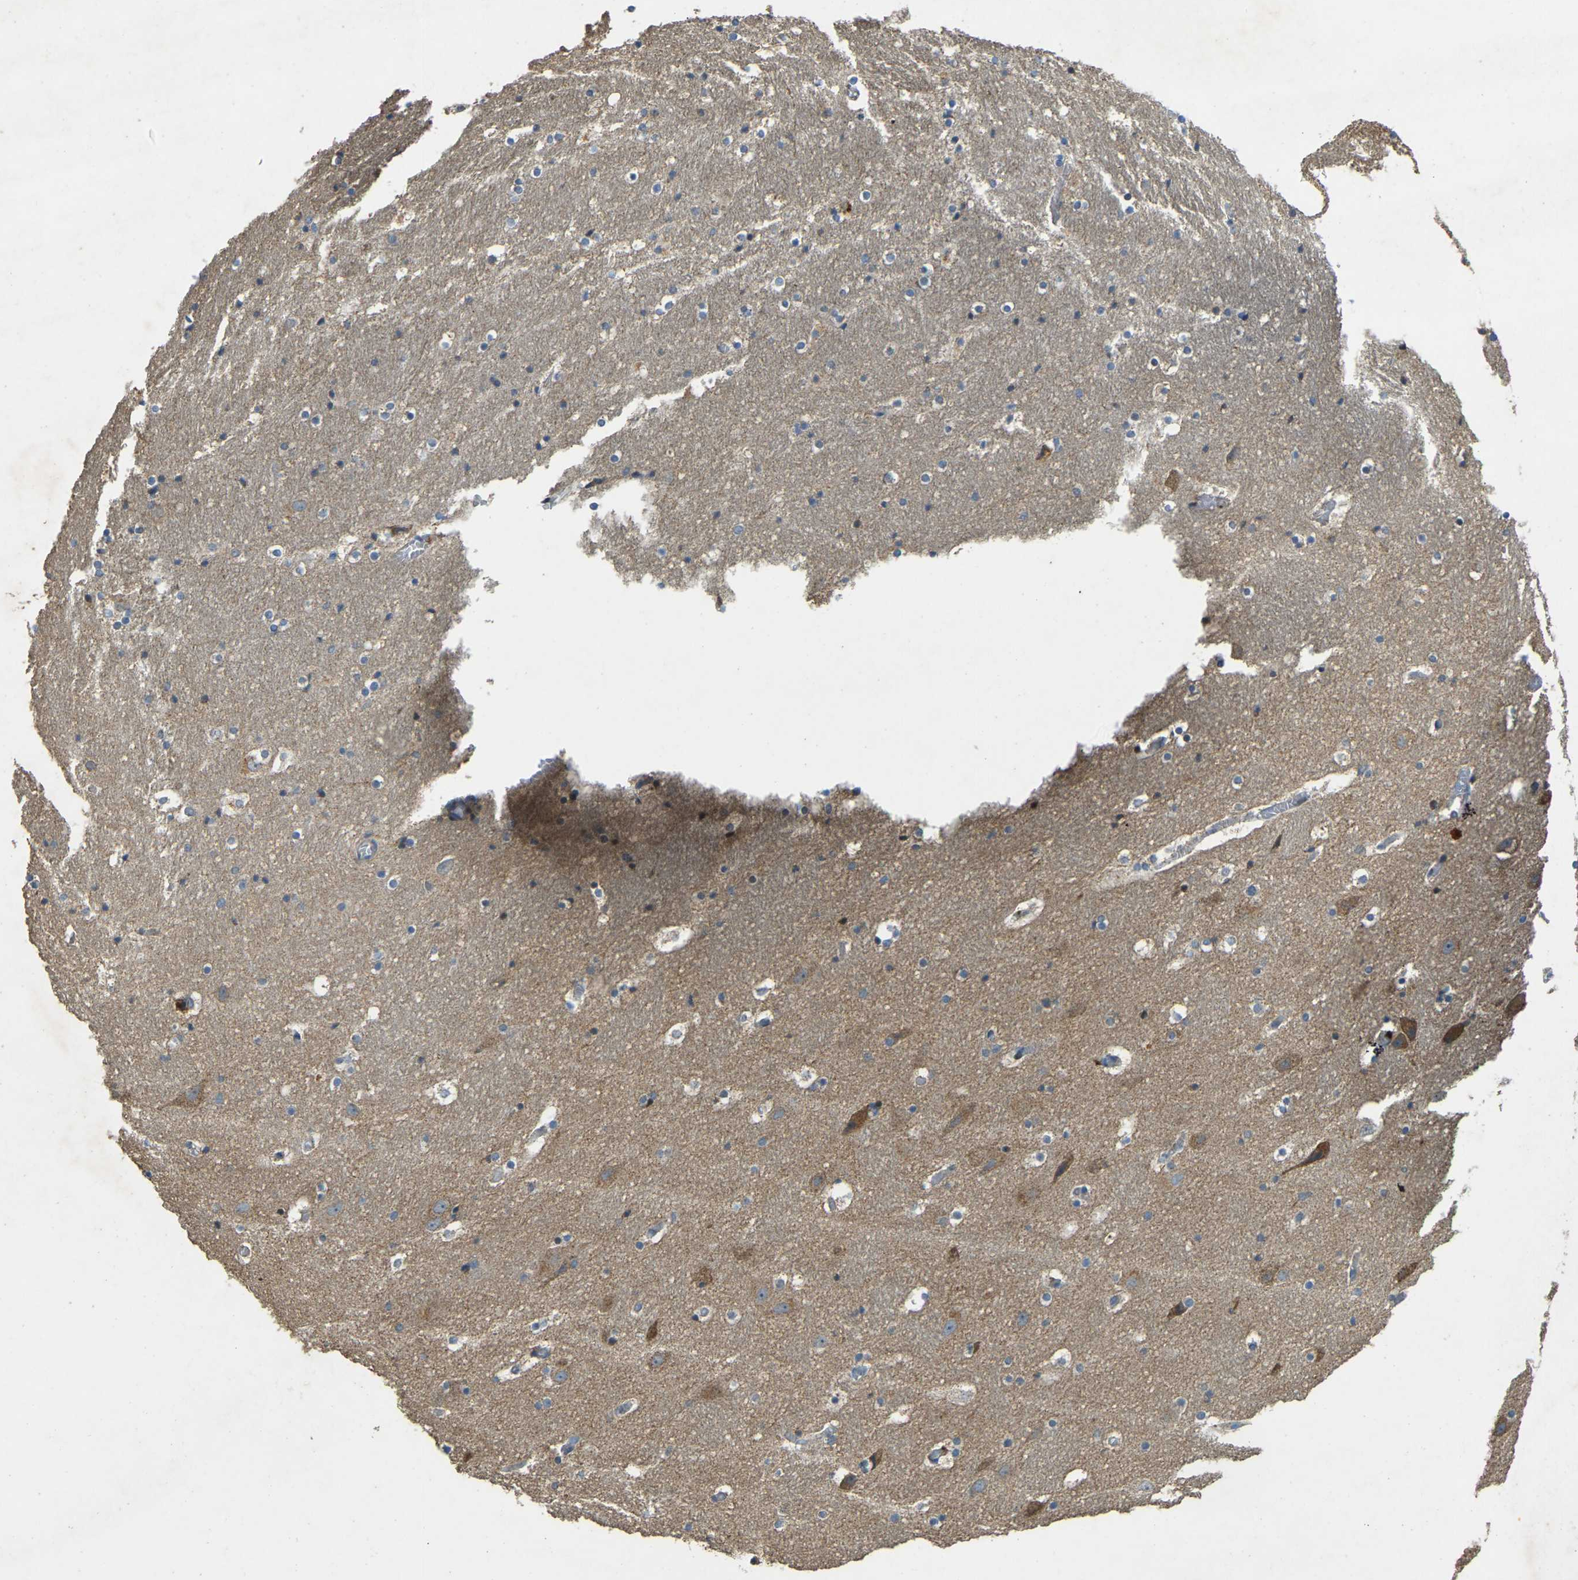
{"staining": {"intensity": "weak", "quantity": "<25%", "location": "cytoplasmic/membranous"}, "tissue": "hippocampus", "cell_type": "Glial cells", "image_type": "normal", "snomed": [{"axis": "morphology", "description": "Normal tissue, NOS"}, {"axis": "topography", "description": "Hippocampus"}], "caption": "Immunohistochemistry of unremarkable human hippocampus reveals no staining in glial cells. Nuclei are stained in blue.", "gene": "ATP8B1", "patient": {"sex": "male", "age": 45}}